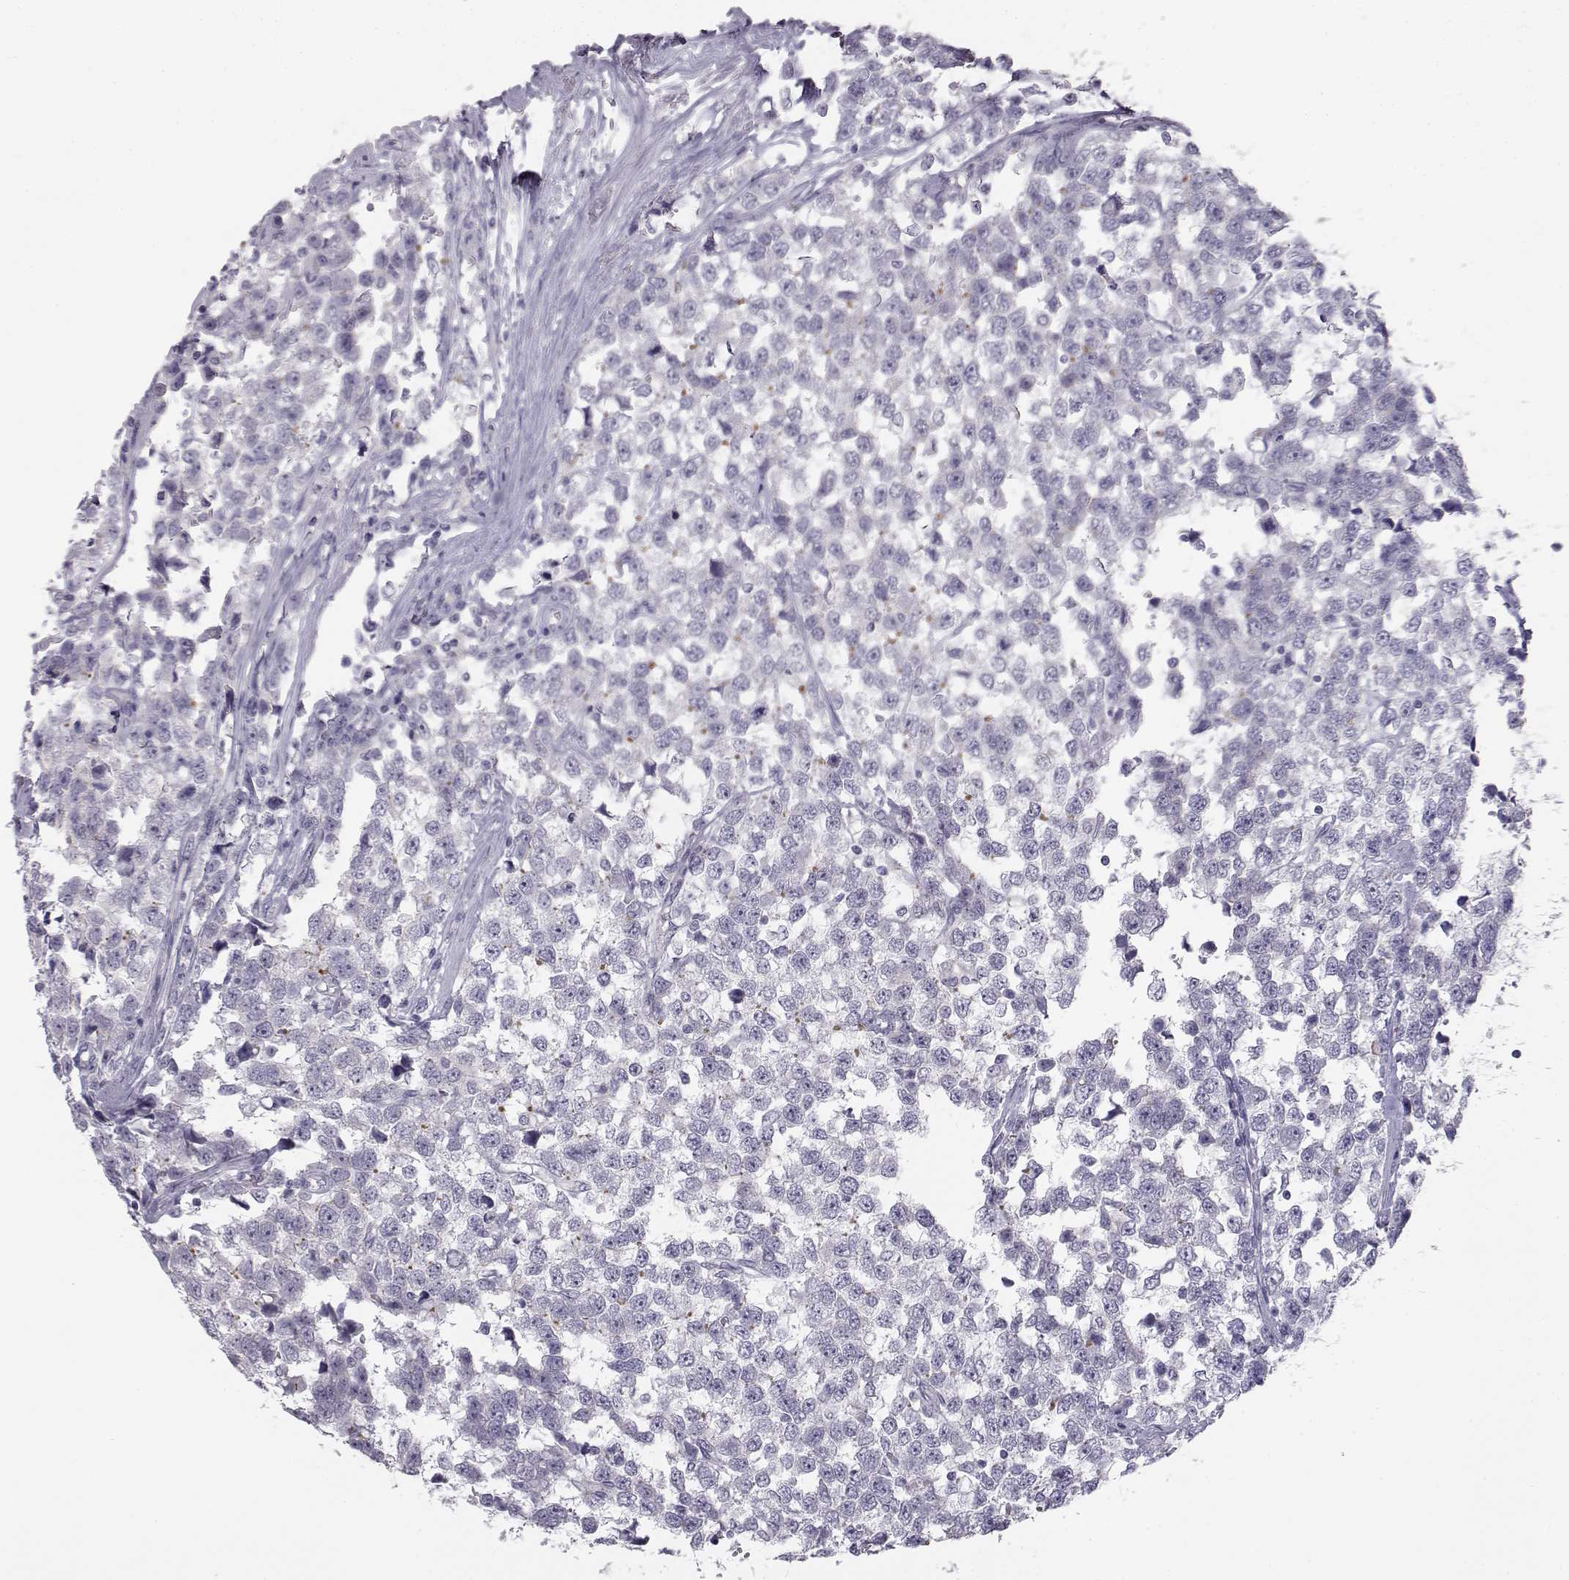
{"staining": {"intensity": "negative", "quantity": "none", "location": "none"}, "tissue": "testis cancer", "cell_type": "Tumor cells", "image_type": "cancer", "snomed": [{"axis": "morphology", "description": "Seminoma, NOS"}, {"axis": "topography", "description": "Testis"}], "caption": "IHC histopathology image of testis seminoma stained for a protein (brown), which displays no staining in tumor cells.", "gene": "MYCBPAP", "patient": {"sex": "male", "age": 34}}